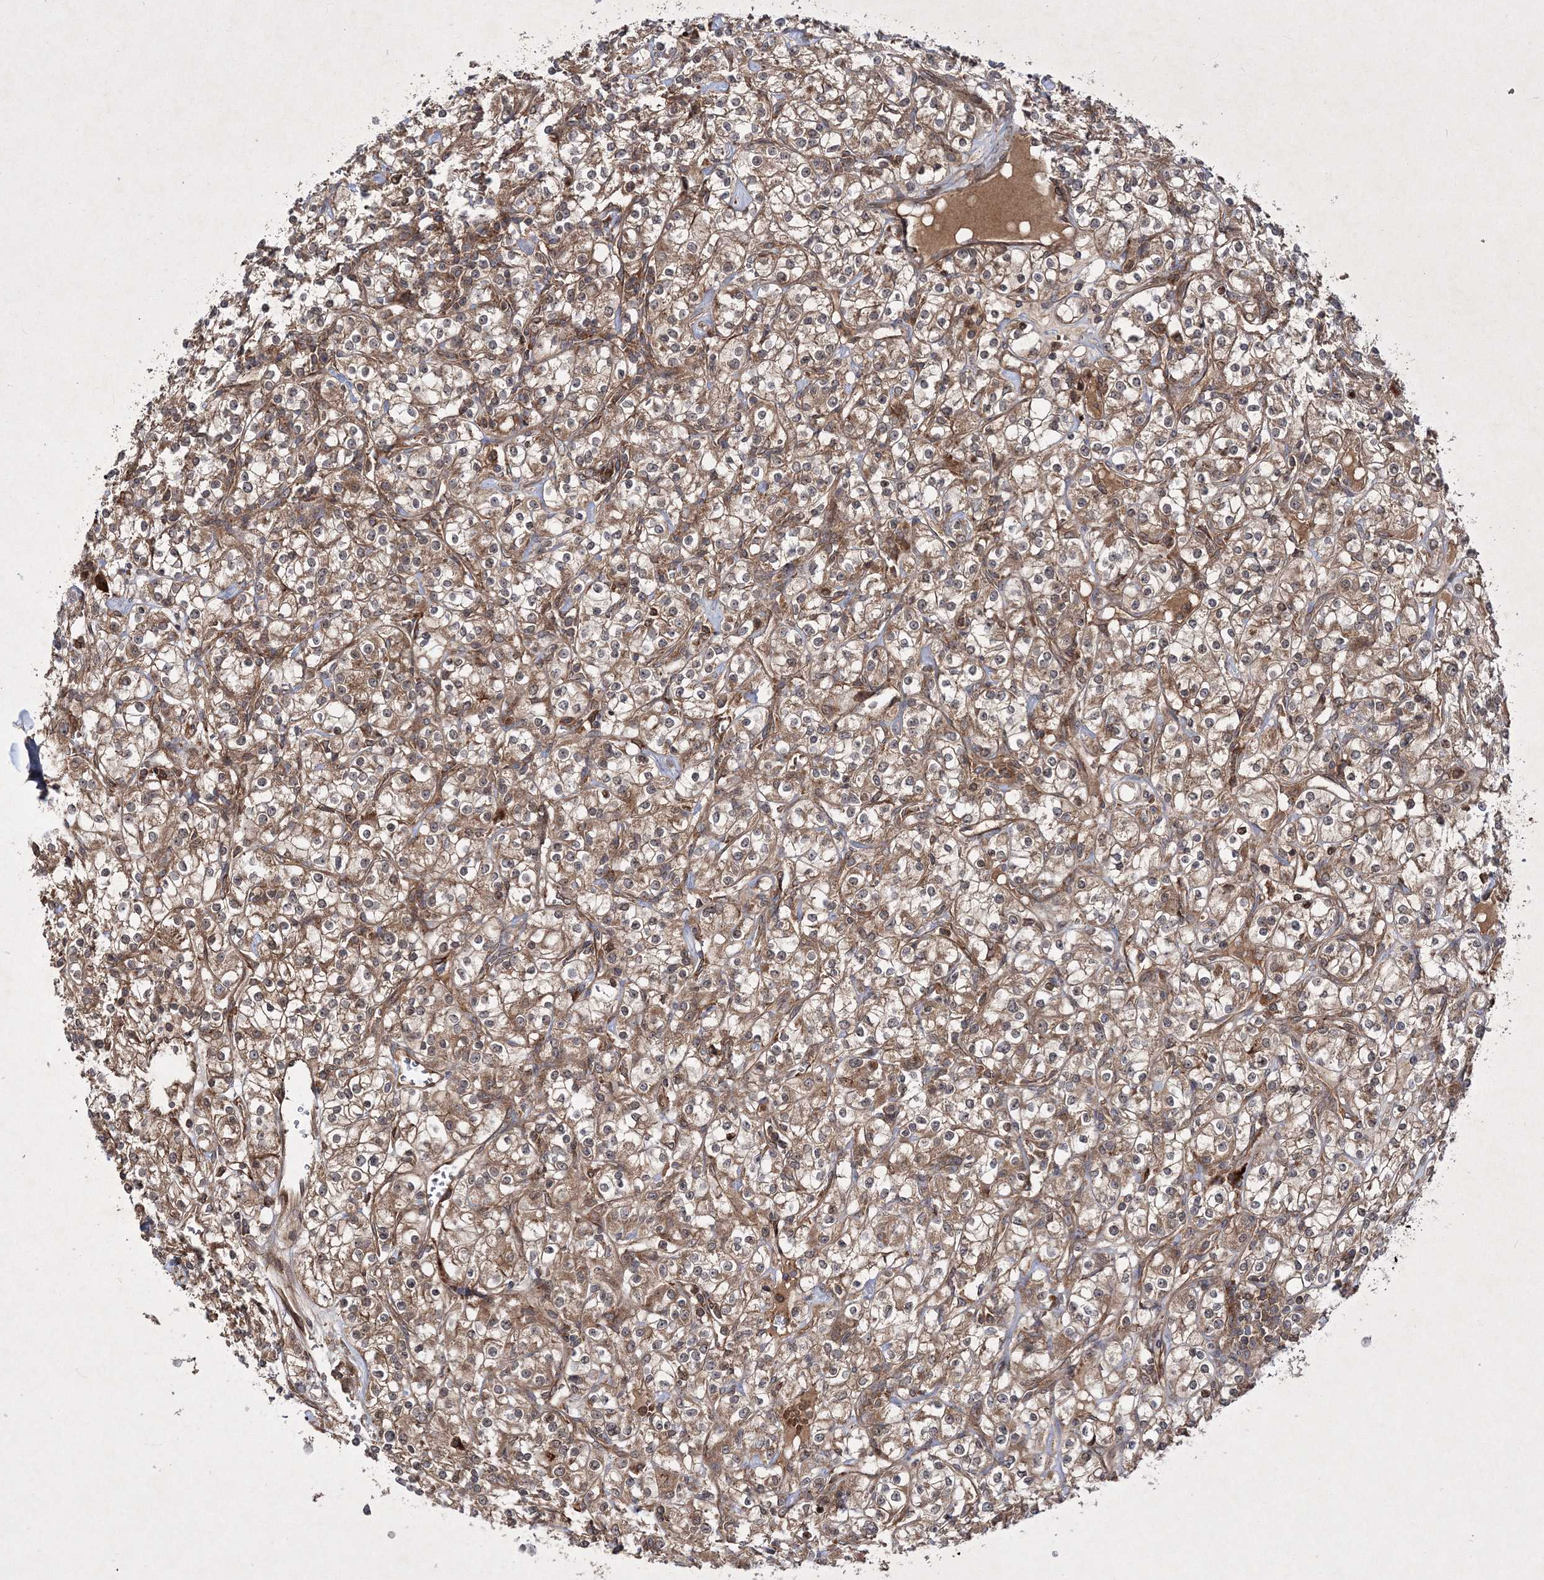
{"staining": {"intensity": "moderate", "quantity": ">75%", "location": "cytoplasmic/membranous"}, "tissue": "renal cancer", "cell_type": "Tumor cells", "image_type": "cancer", "snomed": [{"axis": "morphology", "description": "Adenocarcinoma, NOS"}, {"axis": "topography", "description": "Kidney"}], "caption": "Renal cancer (adenocarcinoma) stained with DAB (3,3'-diaminobenzidine) IHC displays medium levels of moderate cytoplasmic/membranous positivity in about >75% of tumor cells.", "gene": "DNAJC13", "patient": {"sex": "male", "age": 77}}